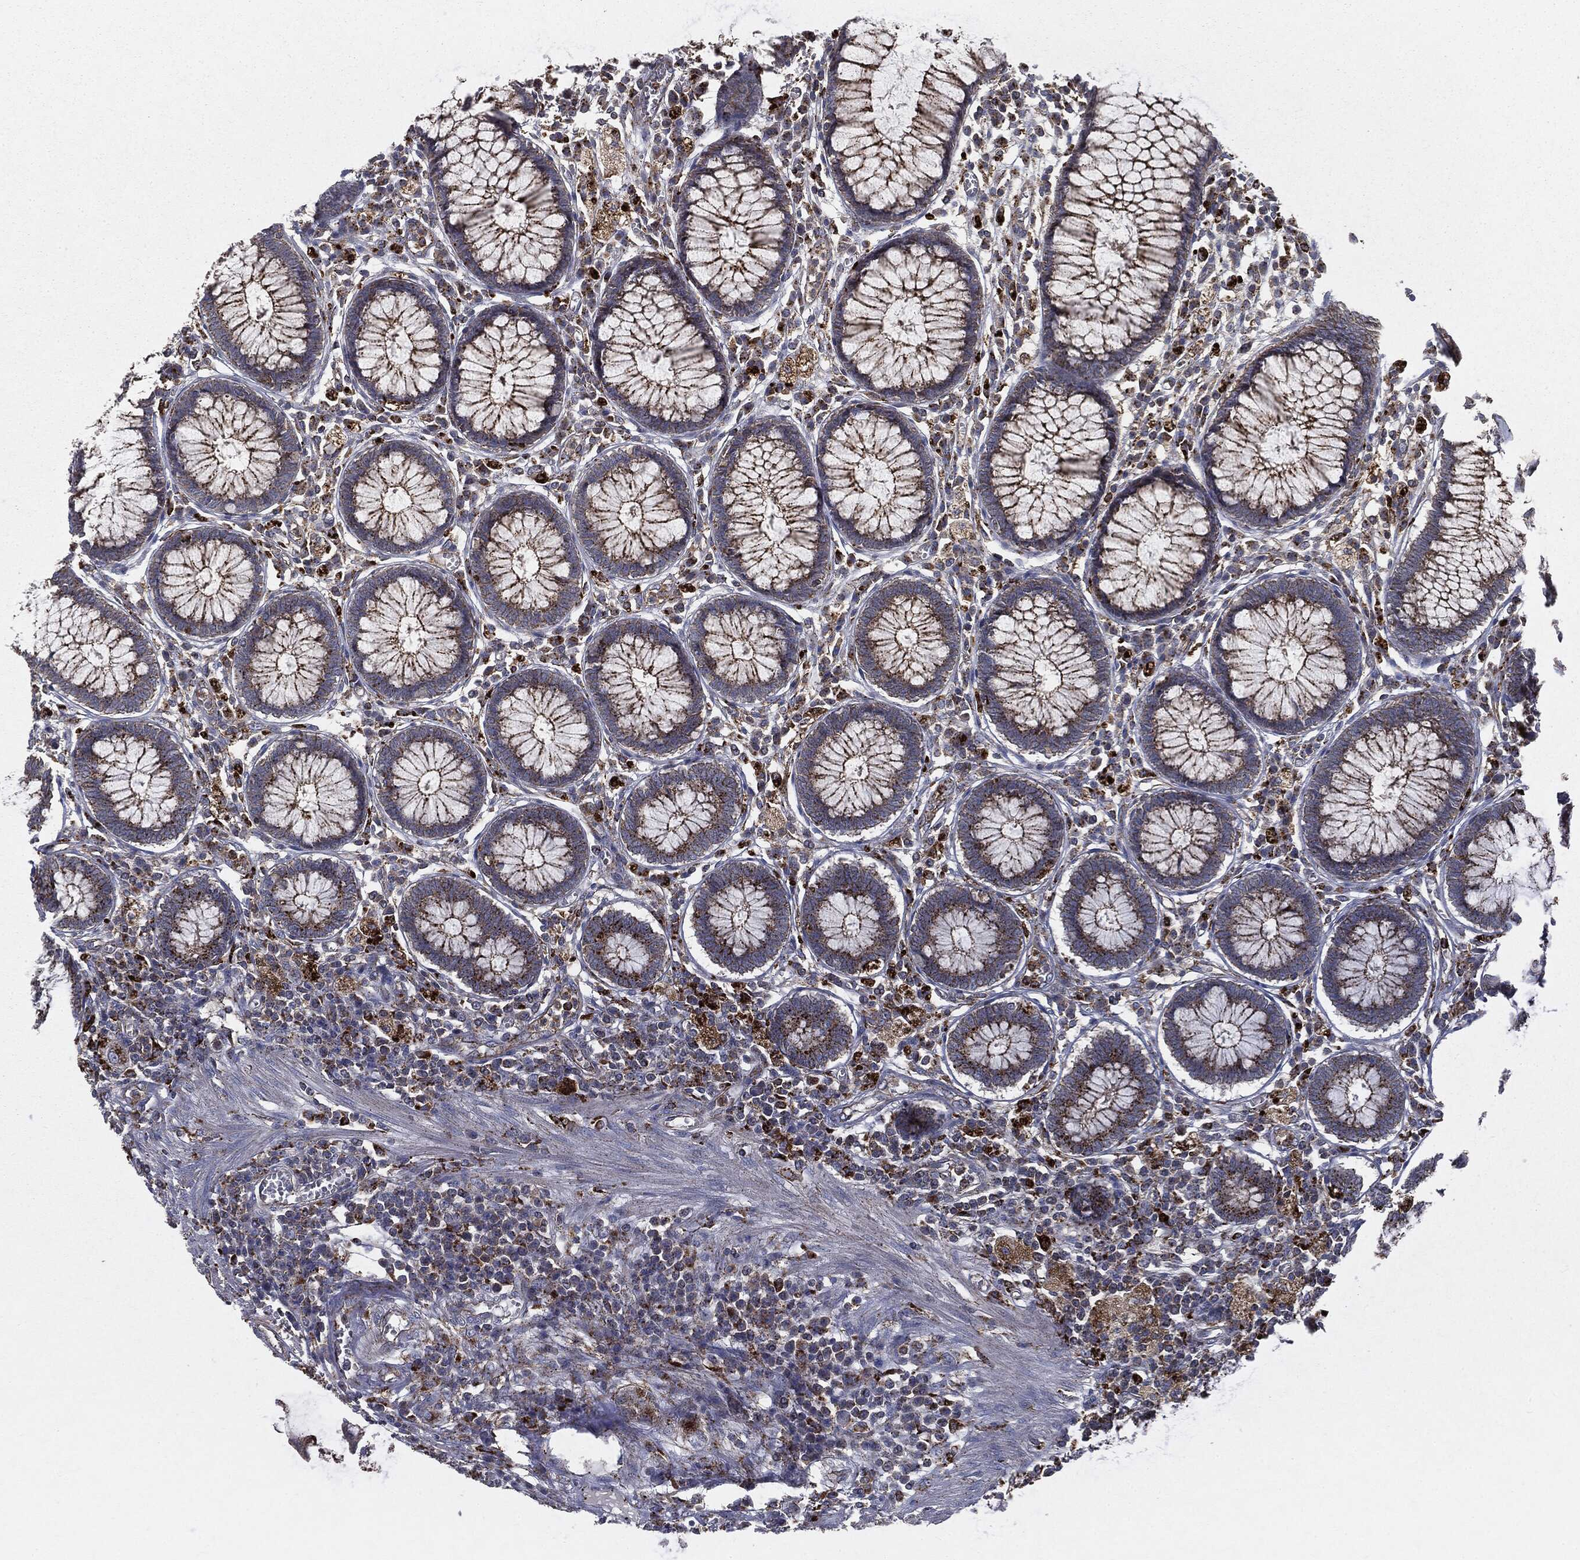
{"staining": {"intensity": "moderate", "quantity": "25%-75%", "location": "cytoplasmic/membranous"}, "tissue": "colon", "cell_type": "Endothelial cells", "image_type": "normal", "snomed": [{"axis": "morphology", "description": "Normal tissue, NOS"}, {"axis": "topography", "description": "Colon"}], "caption": "The image exhibits a brown stain indicating the presence of a protein in the cytoplasmic/membranous of endothelial cells in colon.", "gene": "CTSA", "patient": {"sex": "male", "age": 65}}